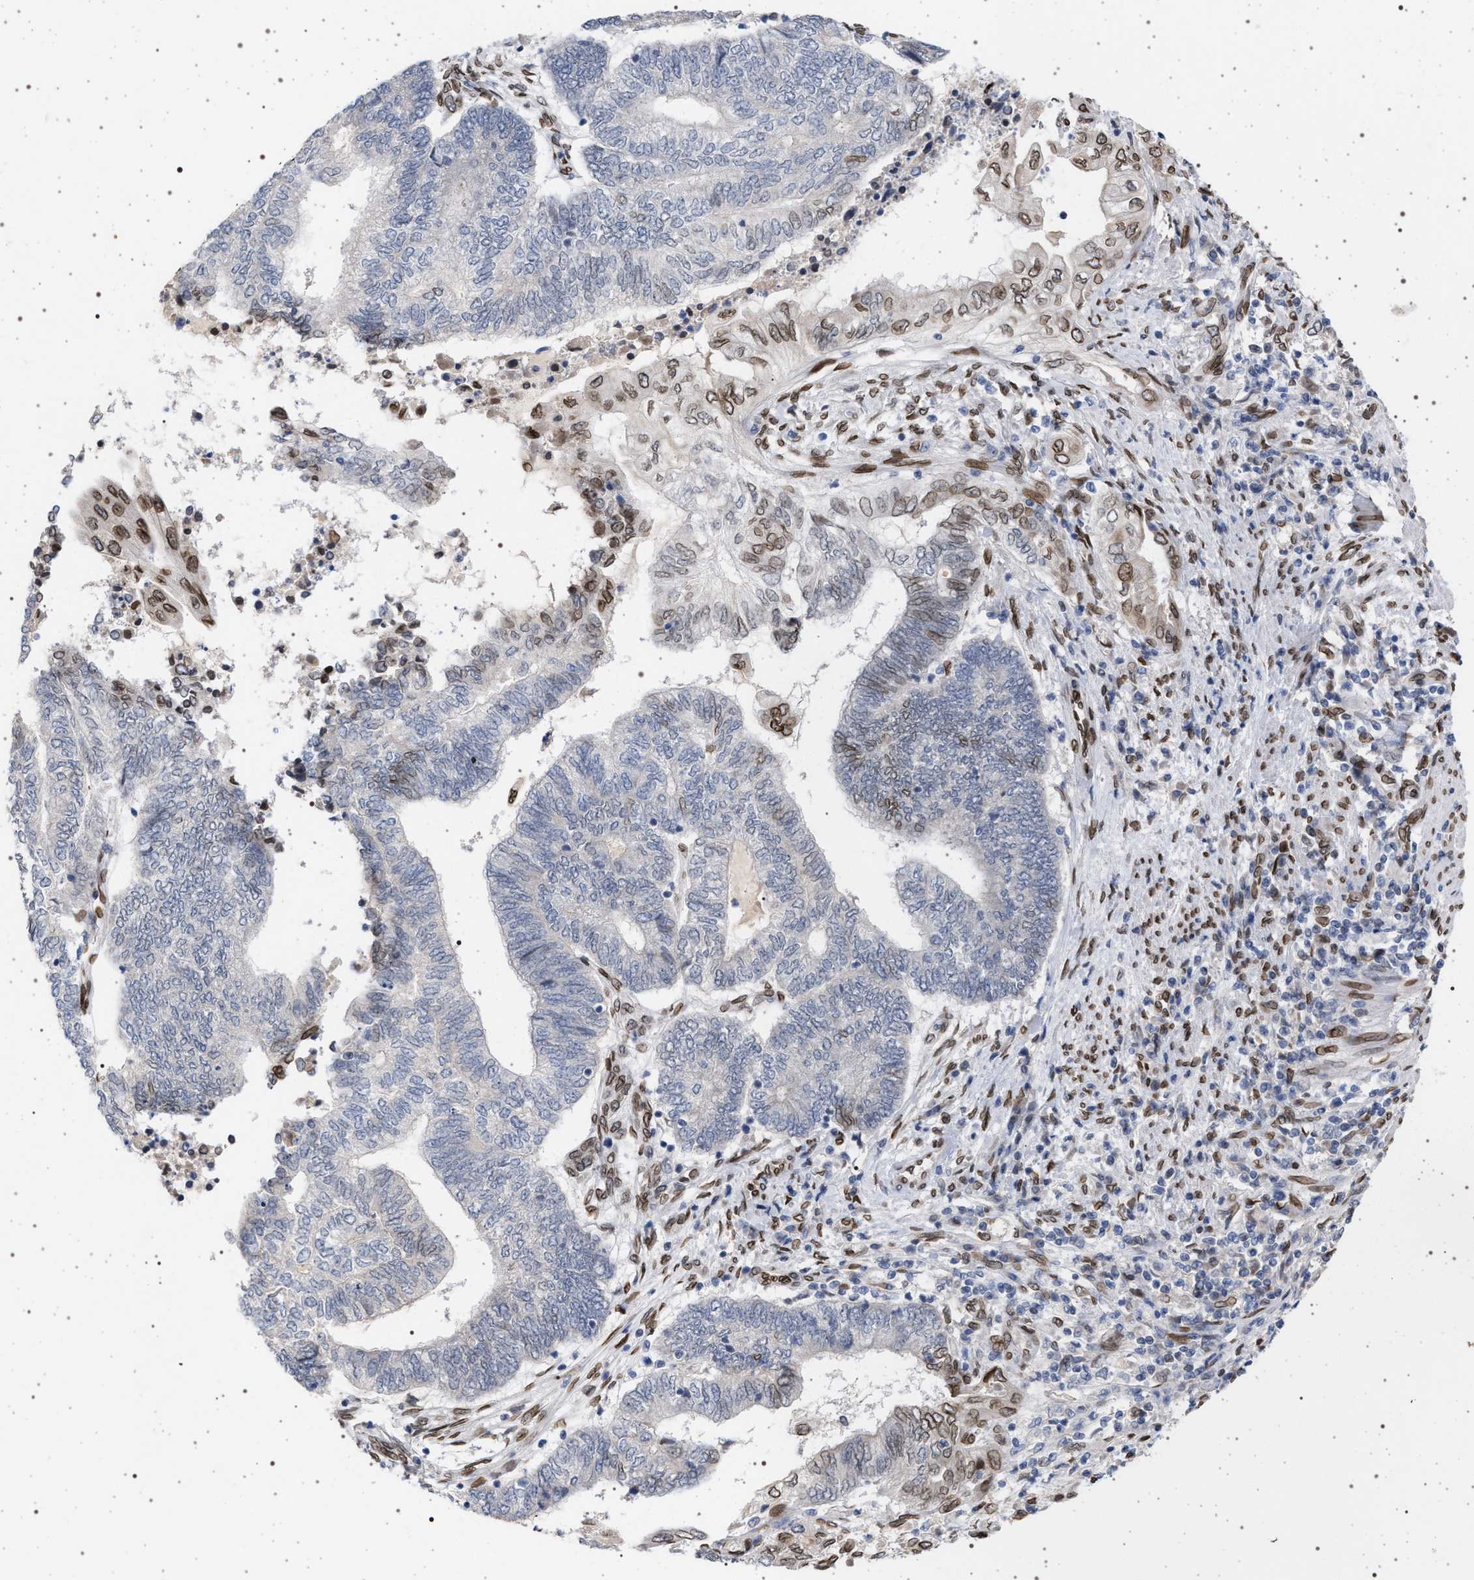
{"staining": {"intensity": "moderate", "quantity": "<25%", "location": "cytoplasmic/membranous,nuclear"}, "tissue": "endometrial cancer", "cell_type": "Tumor cells", "image_type": "cancer", "snomed": [{"axis": "morphology", "description": "Adenocarcinoma, NOS"}, {"axis": "topography", "description": "Uterus"}, {"axis": "topography", "description": "Endometrium"}], "caption": "Brown immunohistochemical staining in human endometrial cancer reveals moderate cytoplasmic/membranous and nuclear staining in about <25% of tumor cells.", "gene": "ING2", "patient": {"sex": "female", "age": 70}}